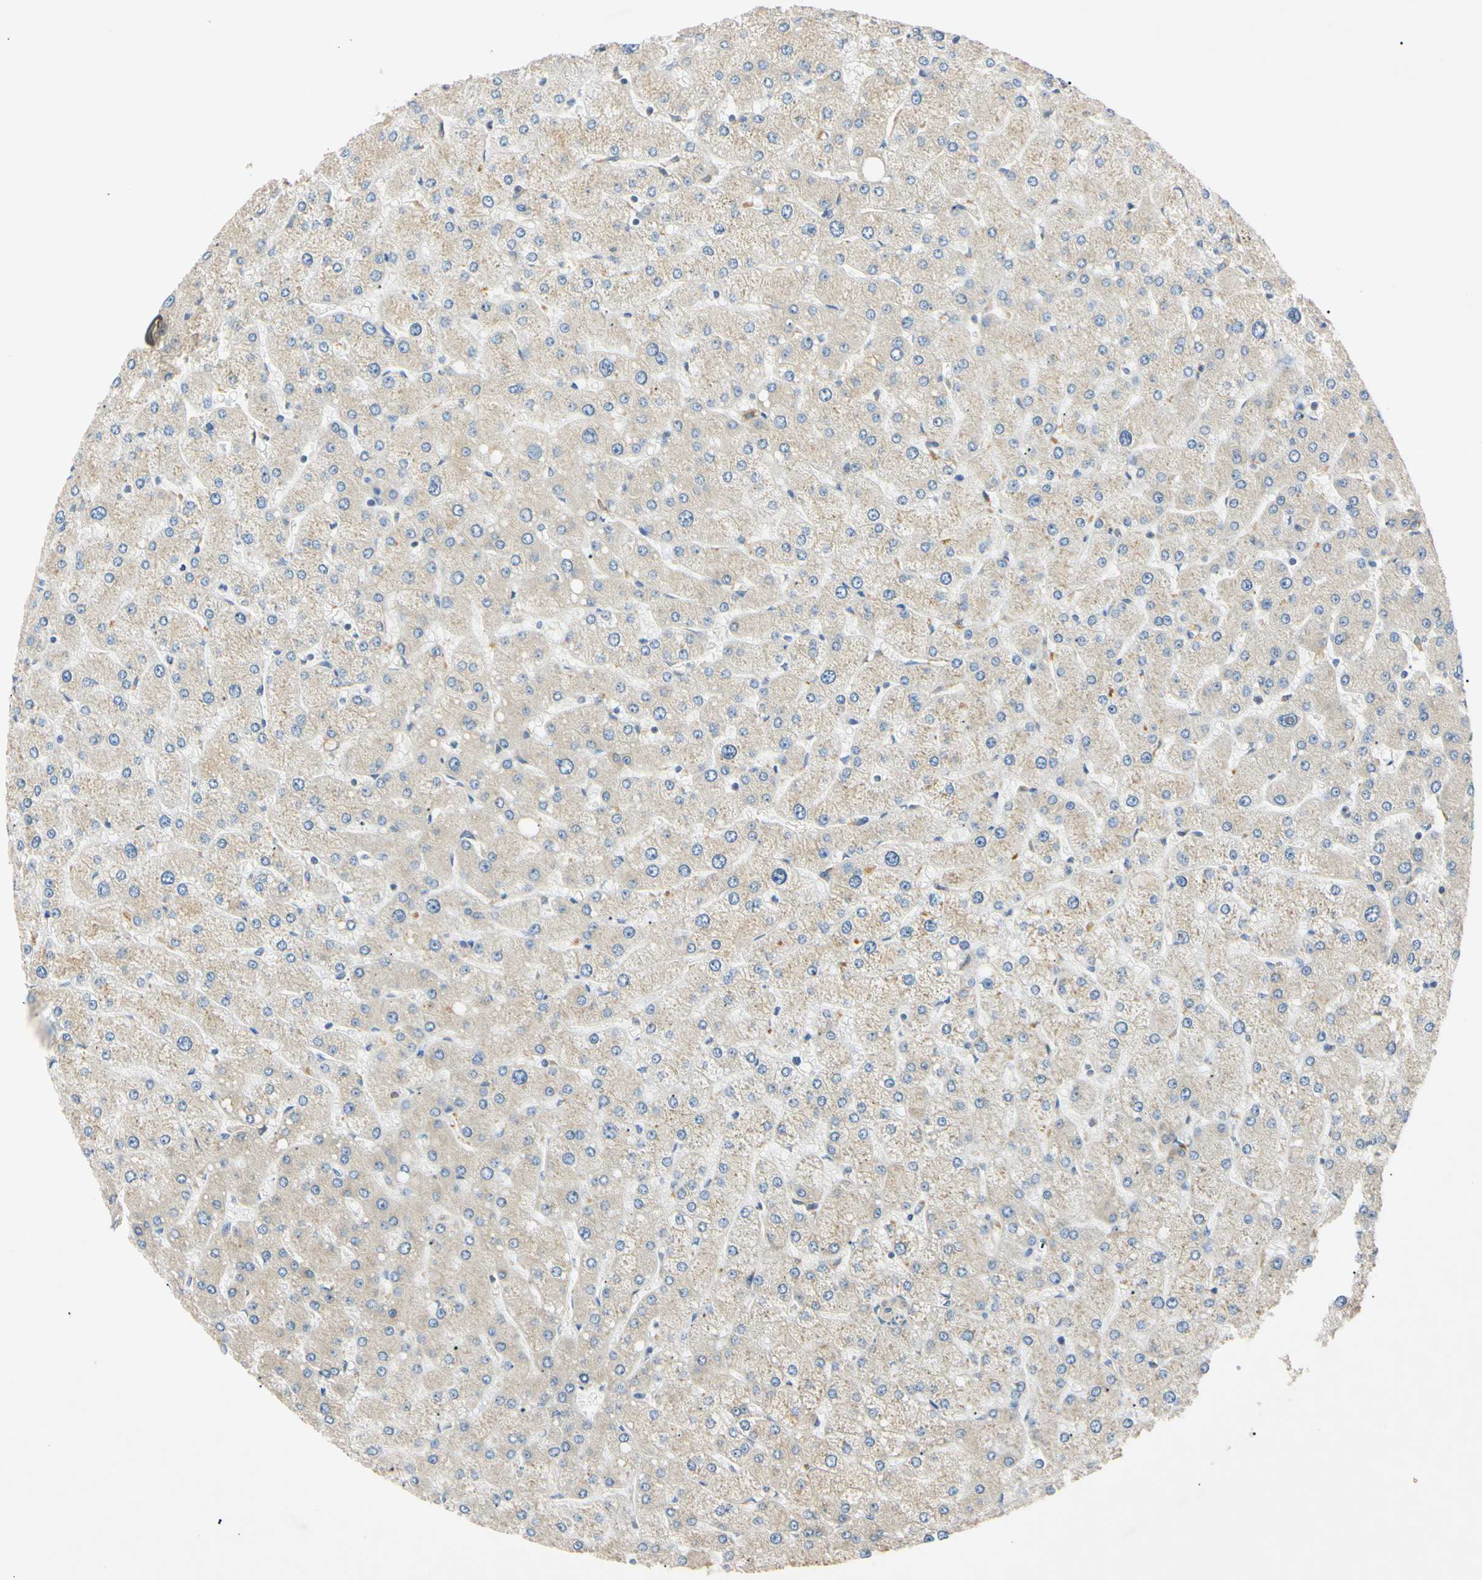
{"staining": {"intensity": "negative", "quantity": "none", "location": "none"}, "tissue": "liver", "cell_type": "Cholangiocytes", "image_type": "normal", "snomed": [{"axis": "morphology", "description": "Normal tissue, NOS"}, {"axis": "topography", "description": "Liver"}], "caption": "This photomicrograph is of unremarkable liver stained with IHC to label a protein in brown with the nuclei are counter-stained blue. There is no positivity in cholangiocytes.", "gene": "DNAJB12", "patient": {"sex": "male", "age": 55}}